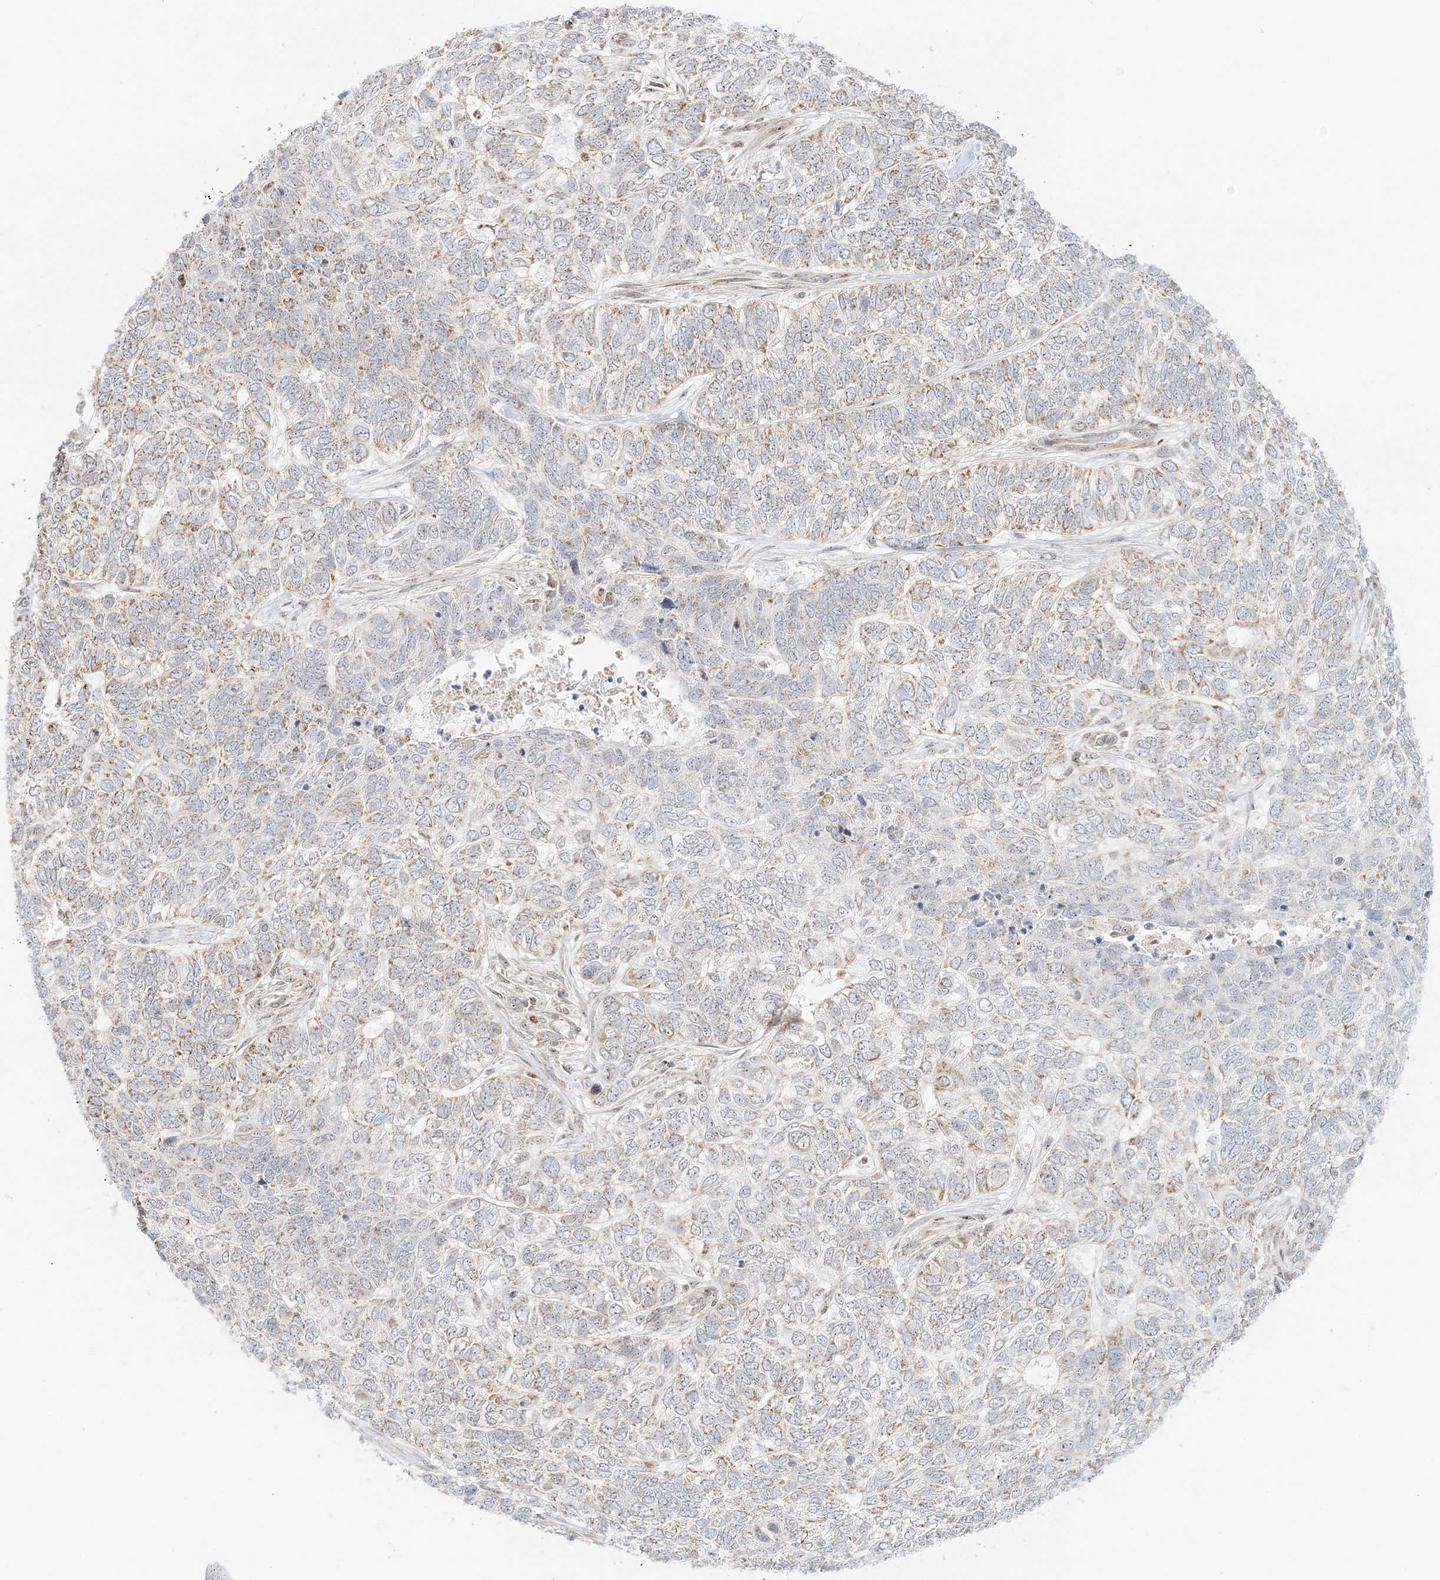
{"staining": {"intensity": "negative", "quantity": "none", "location": "none"}, "tissue": "skin cancer", "cell_type": "Tumor cells", "image_type": "cancer", "snomed": [{"axis": "morphology", "description": "Basal cell carcinoma"}, {"axis": "topography", "description": "Skin"}], "caption": "This is a histopathology image of IHC staining of skin cancer (basal cell carcinoma), which shows no expression in tumor cells. Nuclei are stained in blue.", "gene": "UBE2F", "patient": {"sex": "female", "age": 65}}